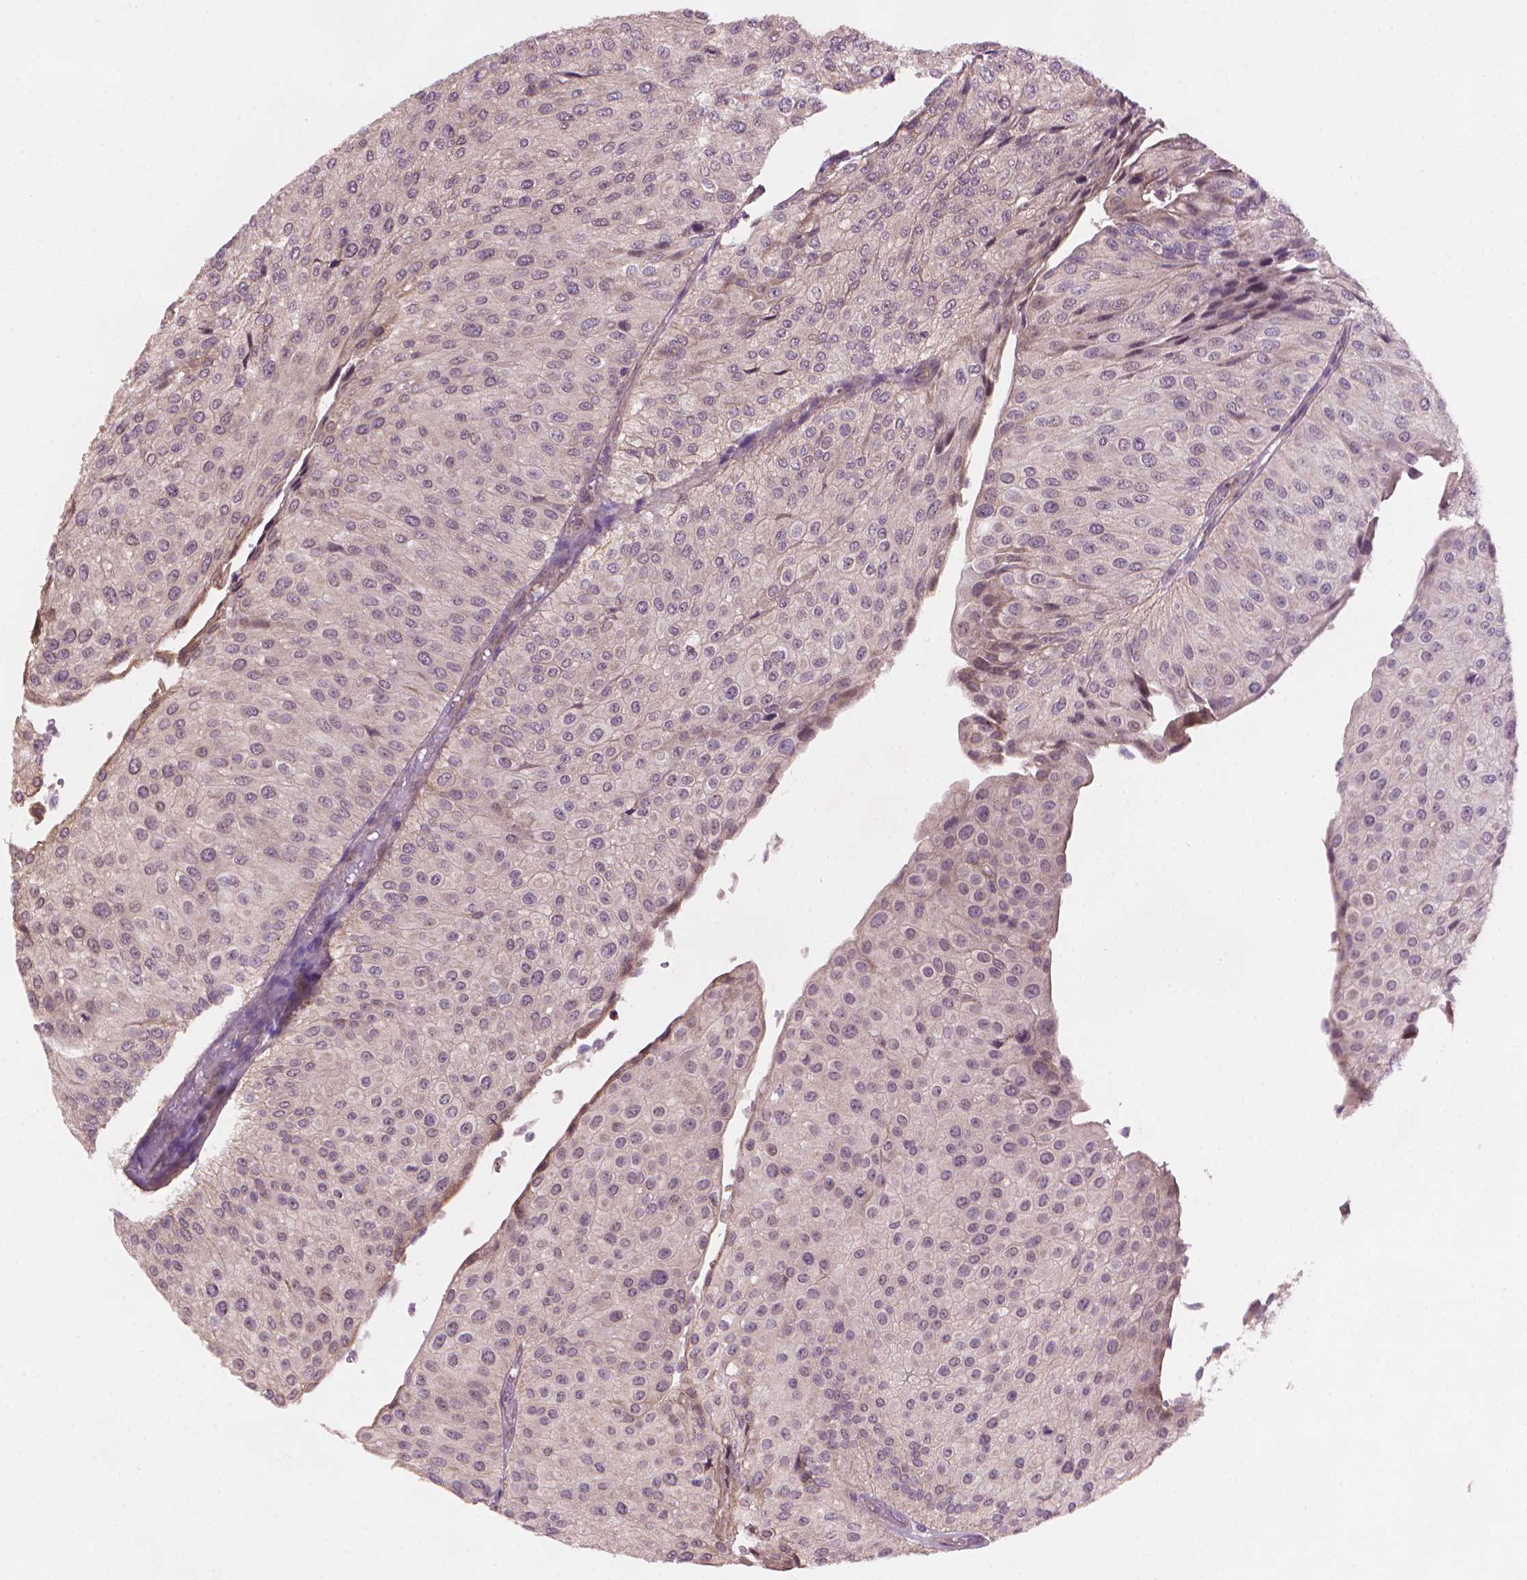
{"staining": {"intensity": "negative", "quantity": "none", "location": "none"}, "tissue": "urothelial cancer", "cell_type": "Tumor cells", "image_type": "cancer", "snomed": [{"axis": "morphology", "description": "Urothelial carcinoma, NOS"}, {"axis": "topography", "description": "Urinary bladder"}], "caption": "DAB (3,3'-diaminobenzidine) immunohistochemical staining of human transitional cell carcinoma displays no significant staining in tumor cells.", "gene": "AMMECR1", "patient": {"sex": "male", "age": 67}}